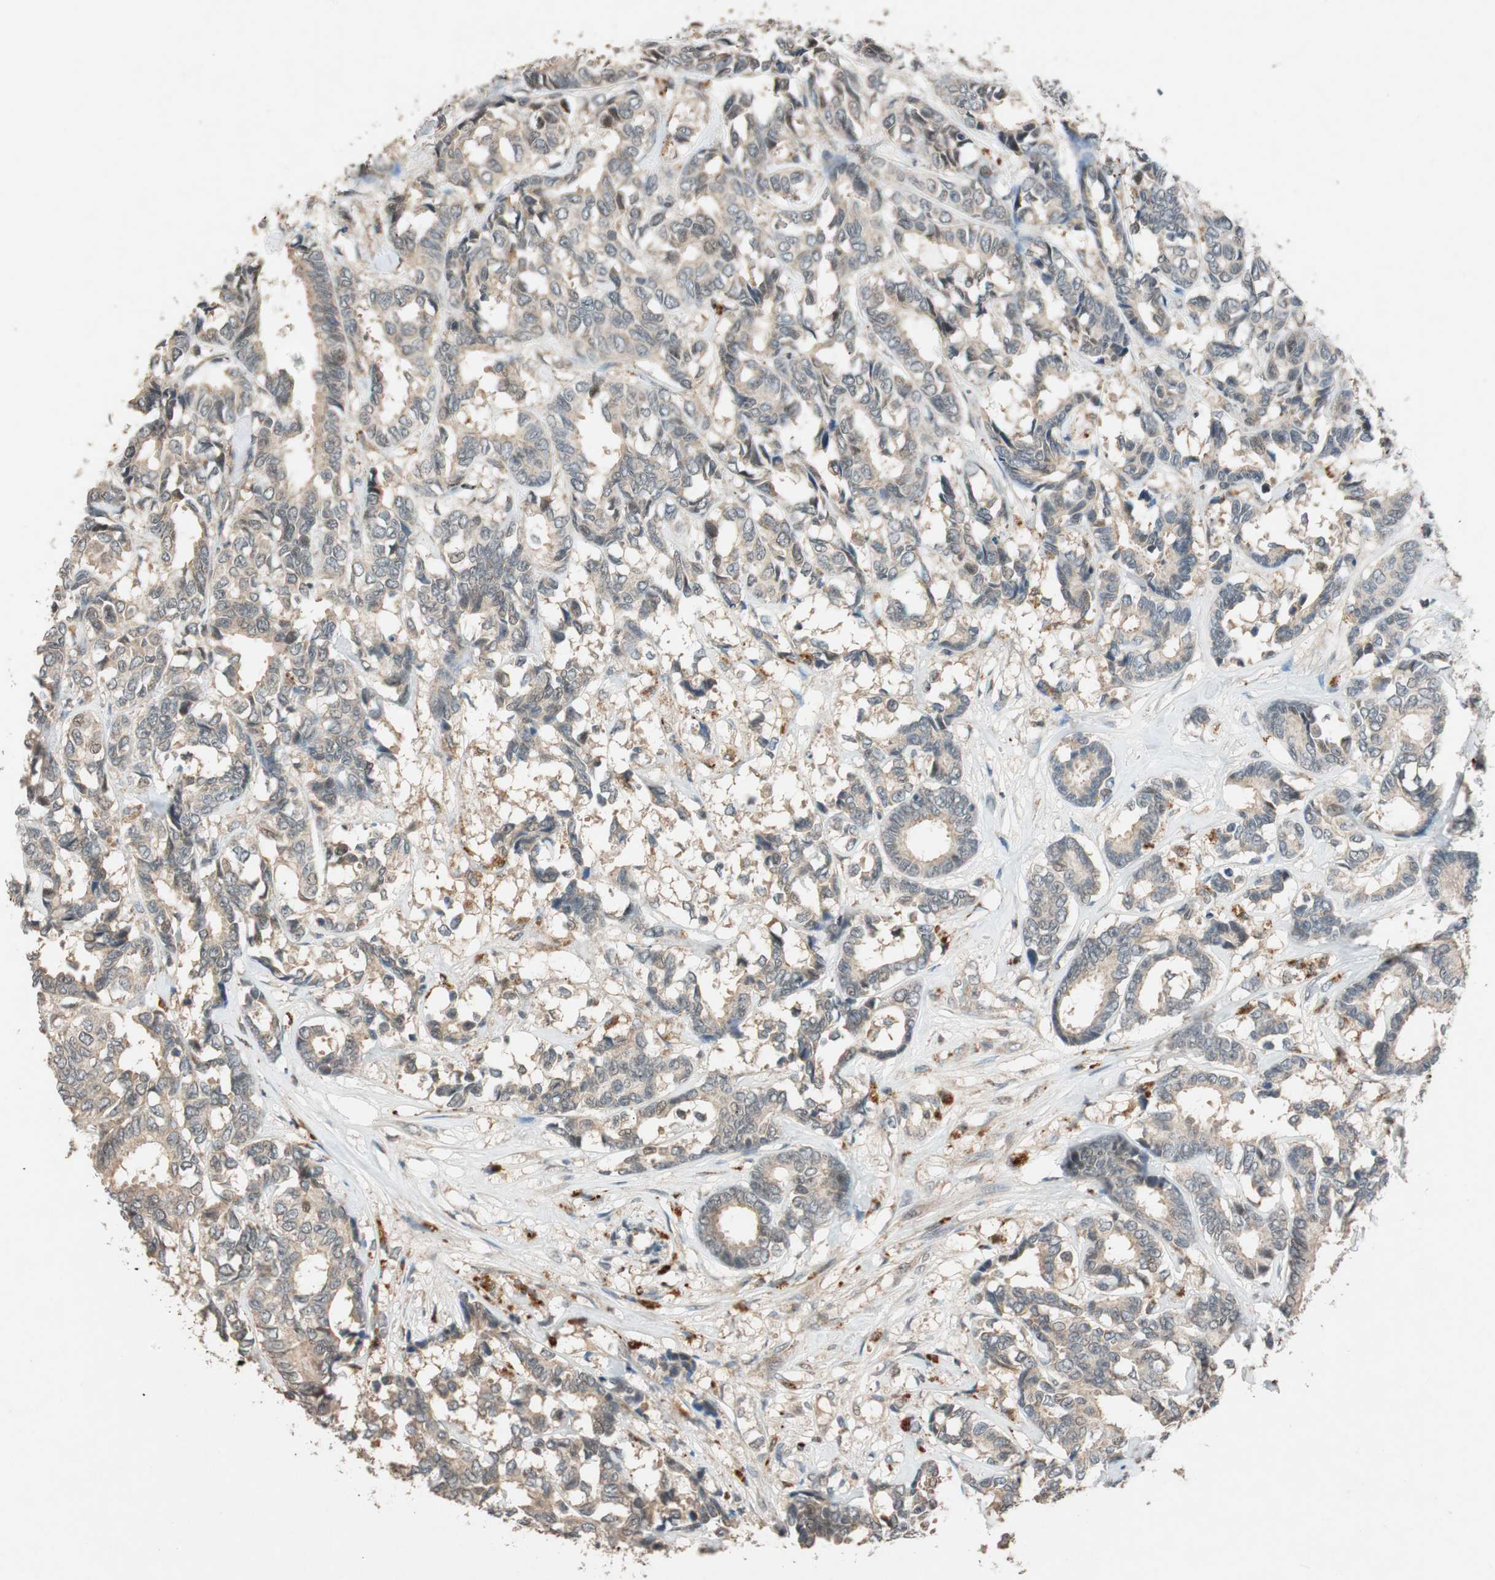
{"staining": {"intensity": "weak", "quantity": ">75%", "location": "cytoplasmic/membranous"}, "tissue": "breast cancer", "cell_type": "Tumor cells", "image_type": "cancer", "snomed": [{"axis": "morphology", "description": "Duct carcinoma"}, {"axis": "topography", "description": "Breast"}], "caption": "Breast cancer (infiltrating ductal carcinoma) tissue displays weak cytoplasmic/membranous expression in about >75% of tumor cells, visualized by immunohistochemistry. Using DAB (3,3'-diaminobenzidine) (brown) and hematoxylin (blue) stains, captured at high magnification using brightfield microscopy.", "gene": "GLB1", "patient": {"sex": "female", "age": 87}}